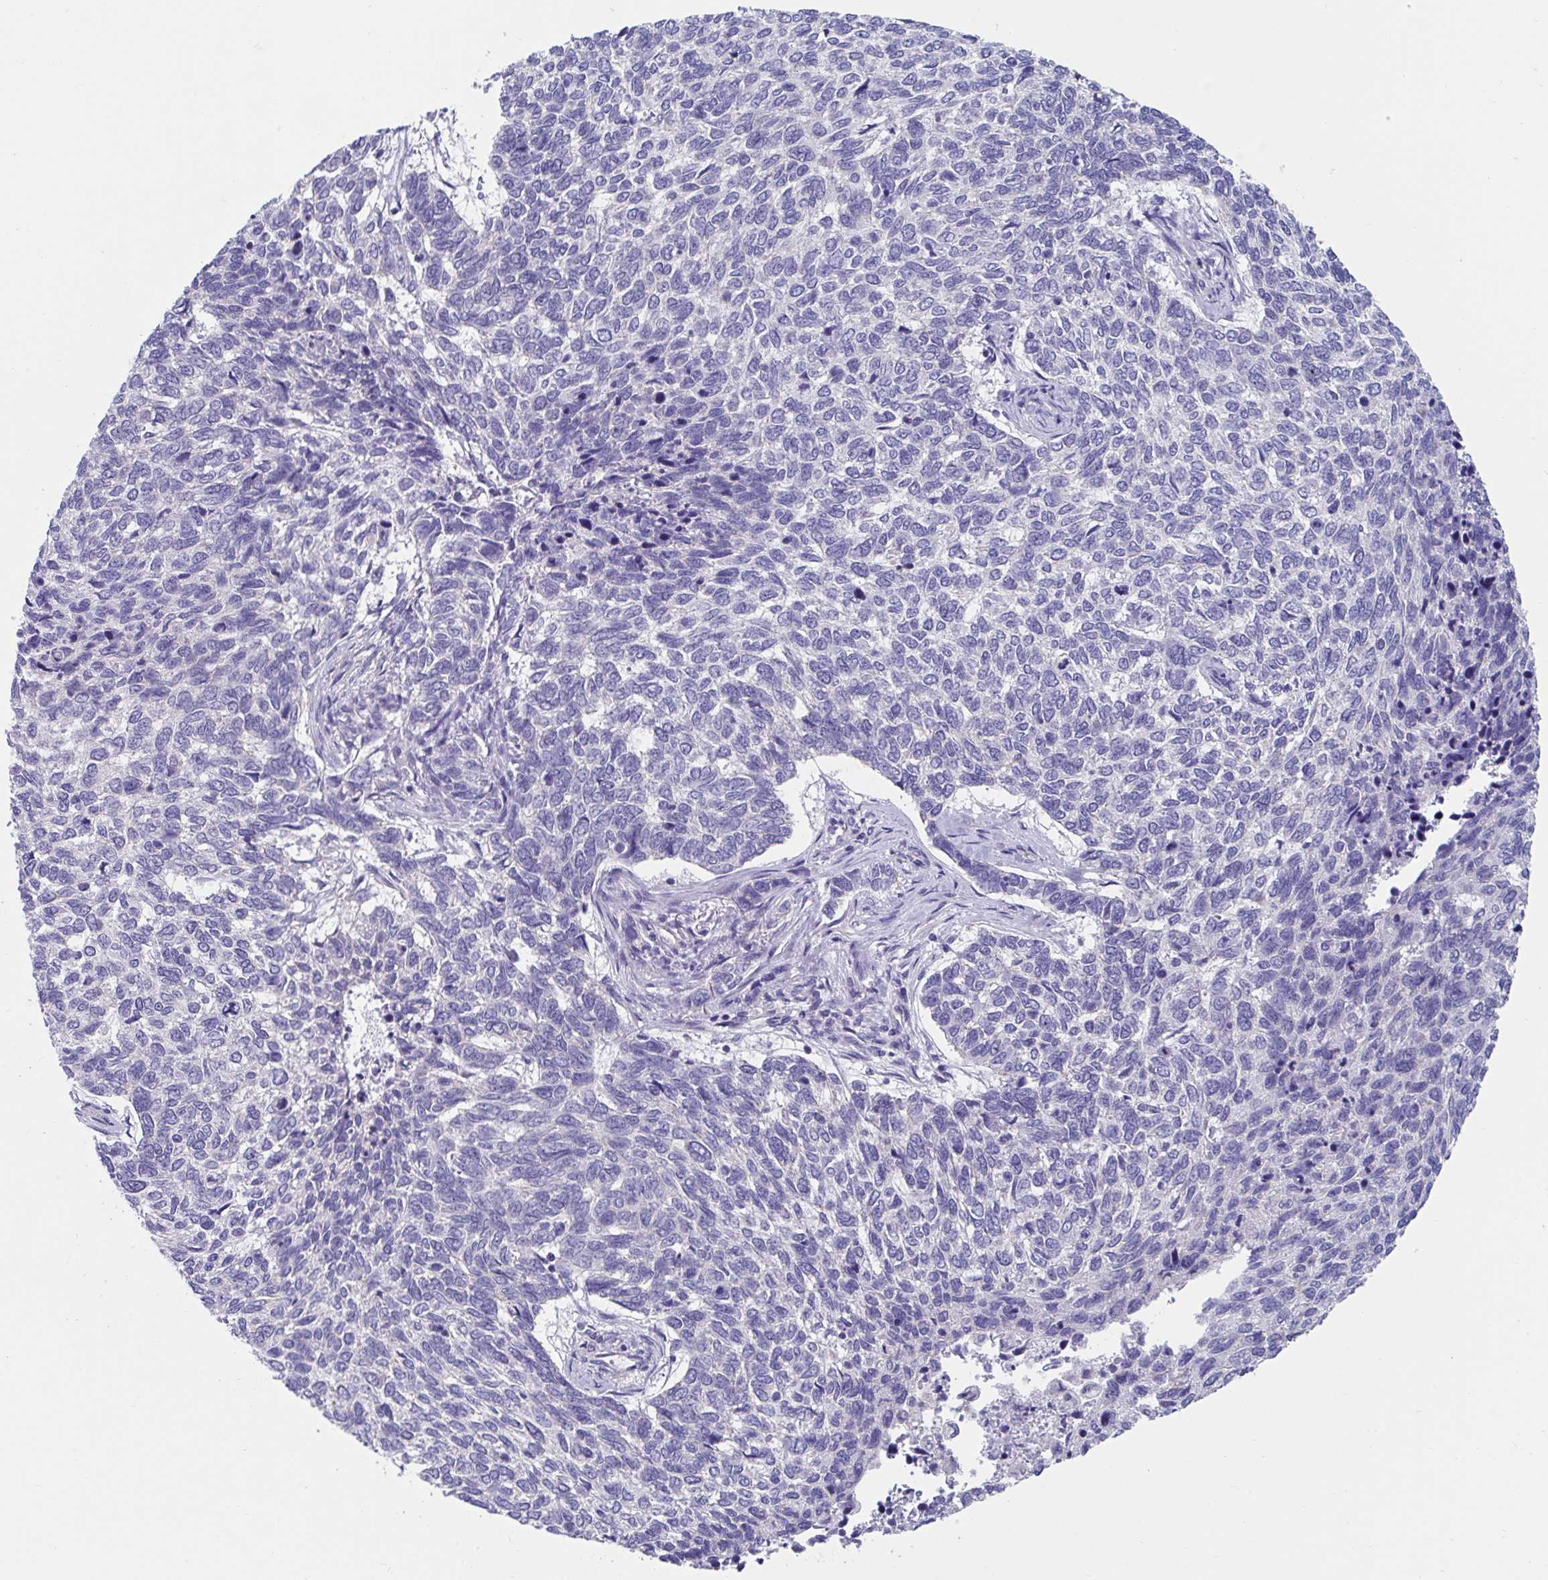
{"staining": {"intensity": "negative", "quantity": "none", "location": "none"}, "tissue": "skin cancer", "cell_type": "Tumor cells", "image_type": "cancer", "snomed": [{"axis": "morphology", "description": "Basal cell carcinoma"}, {"axis": "topography", "description": "Skin"}], "caption": "High magnification brightfield microscopy of skin cancer stained with DAB (brown) and counterstained with hematoxylin (blue): tumor cells show no significant positivity. (DAB (3,3'-diaminobenzidine) immunohistochemistry (IHC) with hematoxylin counter stain).", "gene": "TTC30B", "patient": {"sex": "female", "age": 65}}